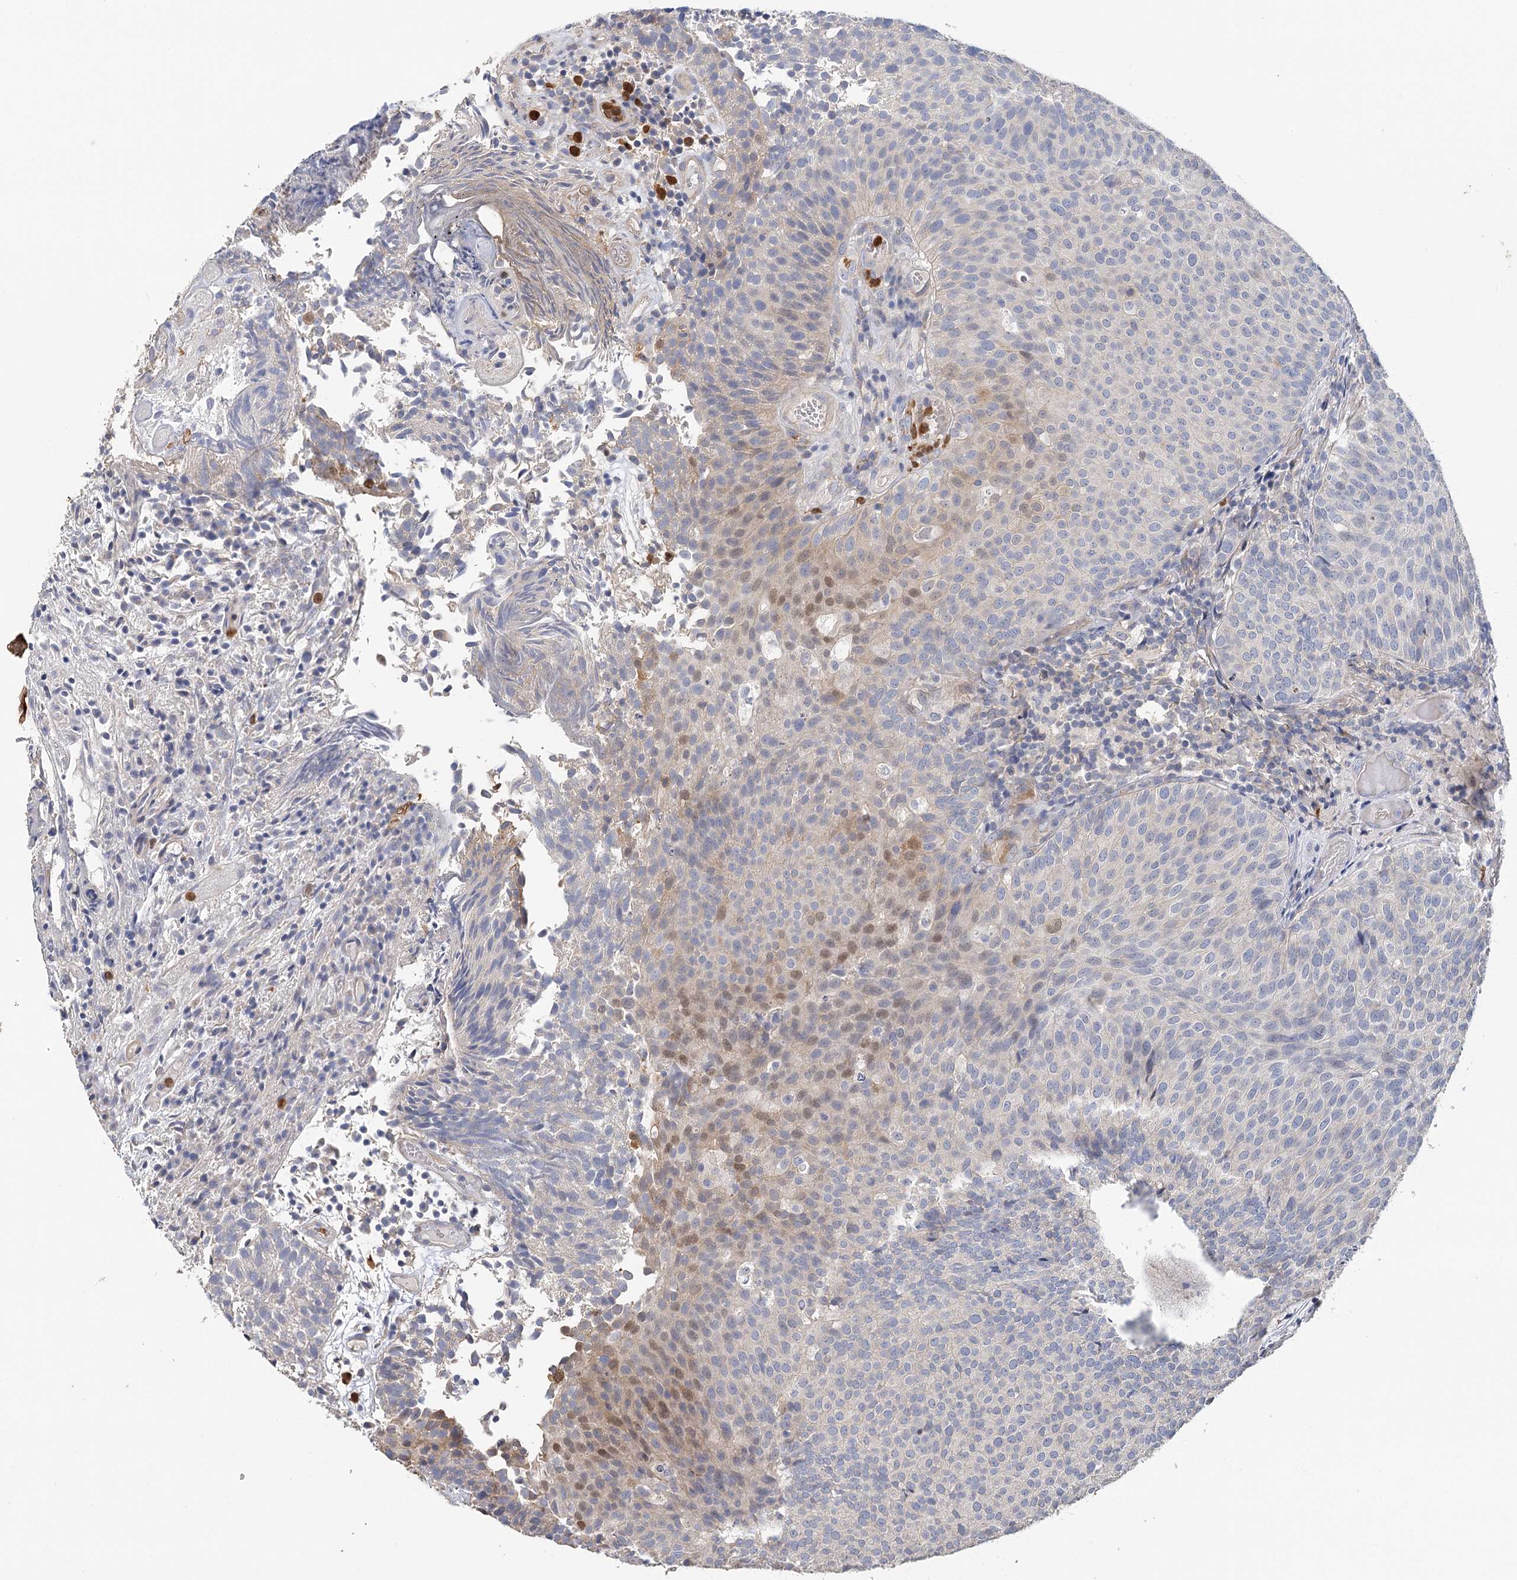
{"staining": {"intensity": "moderate", "quantity": "<25%", "location": "nuclear"}, "tissue": "urothelial cancer", "cell_type": "Tumor cells", "image_type": "cancer", "snomed": [{"axis": "morphology", "description": "Urothelial carcinoma, Low grade"}, {"axis": "topography", "description": "Urinary bladder"}], "caption": "Urothelial cancer stained for a protein (brown) displays moderate nuclear positive expression in approximately <25% of tumor cells.", "gene": "EPB41L5", "patient": {"sex": "male", "age": 86}}